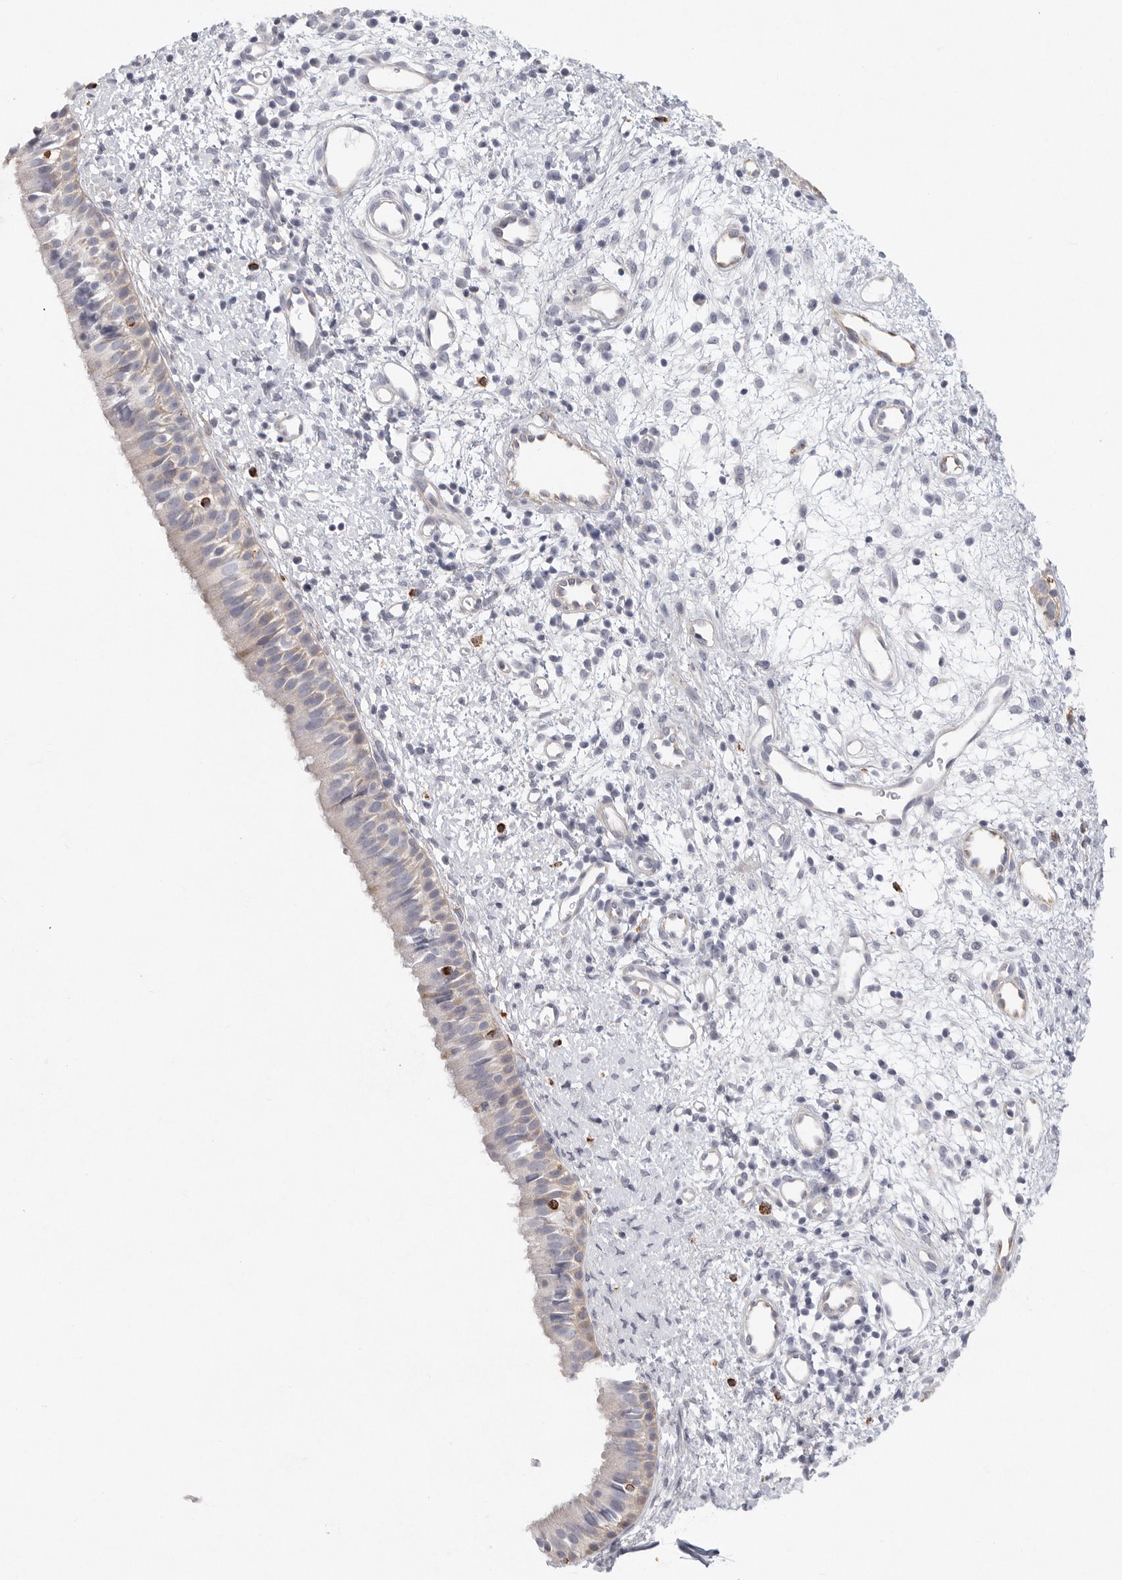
{"staining": {"intensity": "negative", "quantity": "none", "location": "none"}, "tissue": "nasopharynx", "cell_type": "Respiratory epithelial cells", "image_type": "normal", "snomed": [{"axis": "morphology", "description": "Normal tissue, NOS"}, {"axis": "topography", "description": "Nasopharynx"}], "caption": "DAB (3,3'-diaminobenzidine) immunohistochemical staining of benign human nasopharynx shows no significant positivity in respiratory epithelial cells.", "gene": "ELP3", "patient": {"sex": "male", "age": 22}}